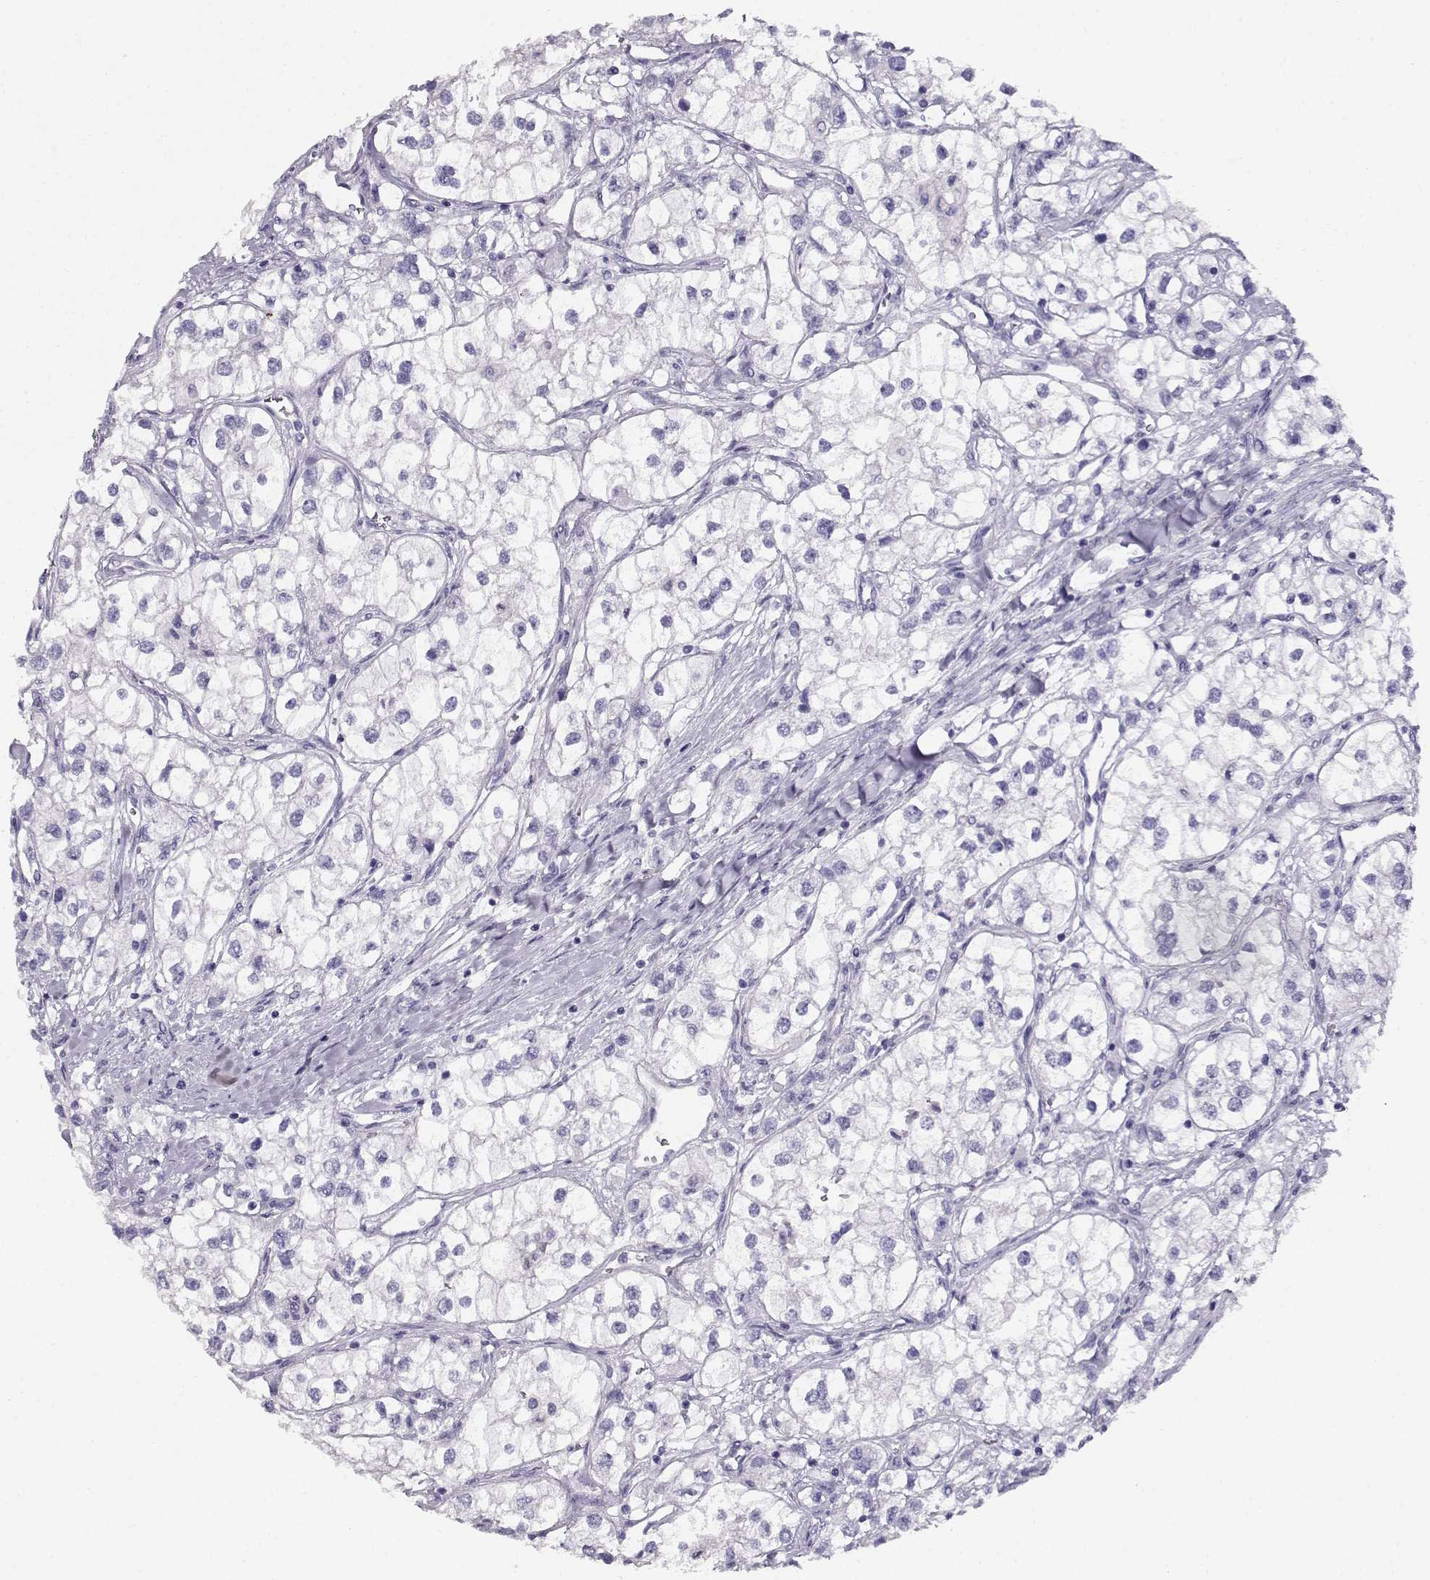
{"staining": {"intensity": "negative", "quantity": "none", "location": "none"}, "tissue": "renal cancer", "cell_type": "Tumor cells", "image_type": "cancer", "snomed": [{"axis": "morphology", "description": "Adenocarcinoma, NOS"}, {"axis": "topography", "description": "Kidney"}], "caption": "The micrograph displays no staining of tumor cells in adenocarcinoma (renal).", "gene": "ACTN2", "patient": {"sex": "male", "age": 59}}